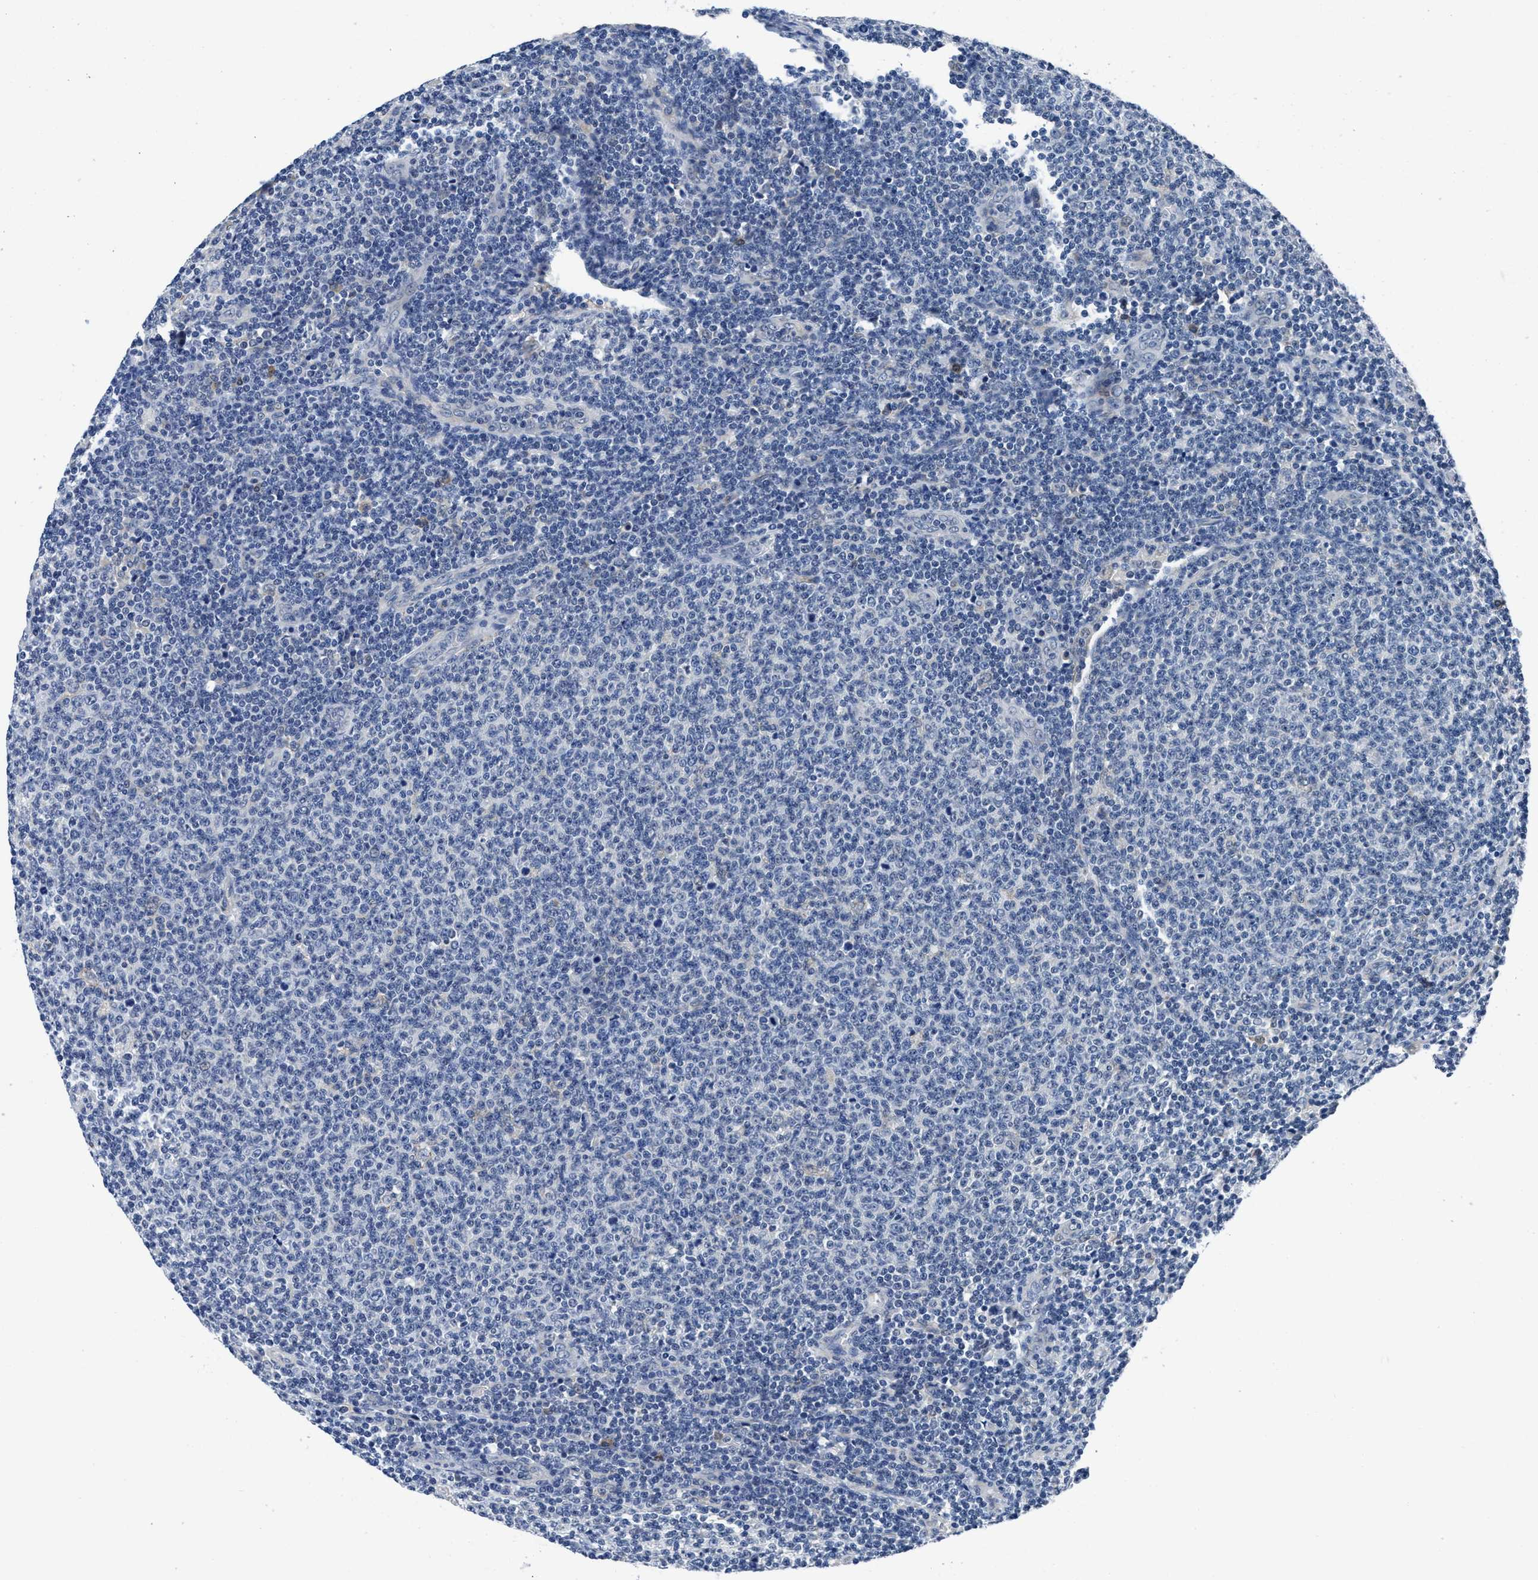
{"staining": {"intensity": "negative", "quantity": "none", "location": "none"}, "tissue": "lymphoma", "cell_type": "Tumor cells", "image_type": "cancer", "snomed": [{"axis": "morphology", "description": "Malignant lymphoma, non-Hodgkin's type, Low grade"}, {"axis": "topography", "description": "Lymph node"}], "caption": "This is a image of IHC staining of lymphoma, which shows no expression in tumor cells.", "gene": "TMEM94", "patient": {"sex": "male", "age": 66}}